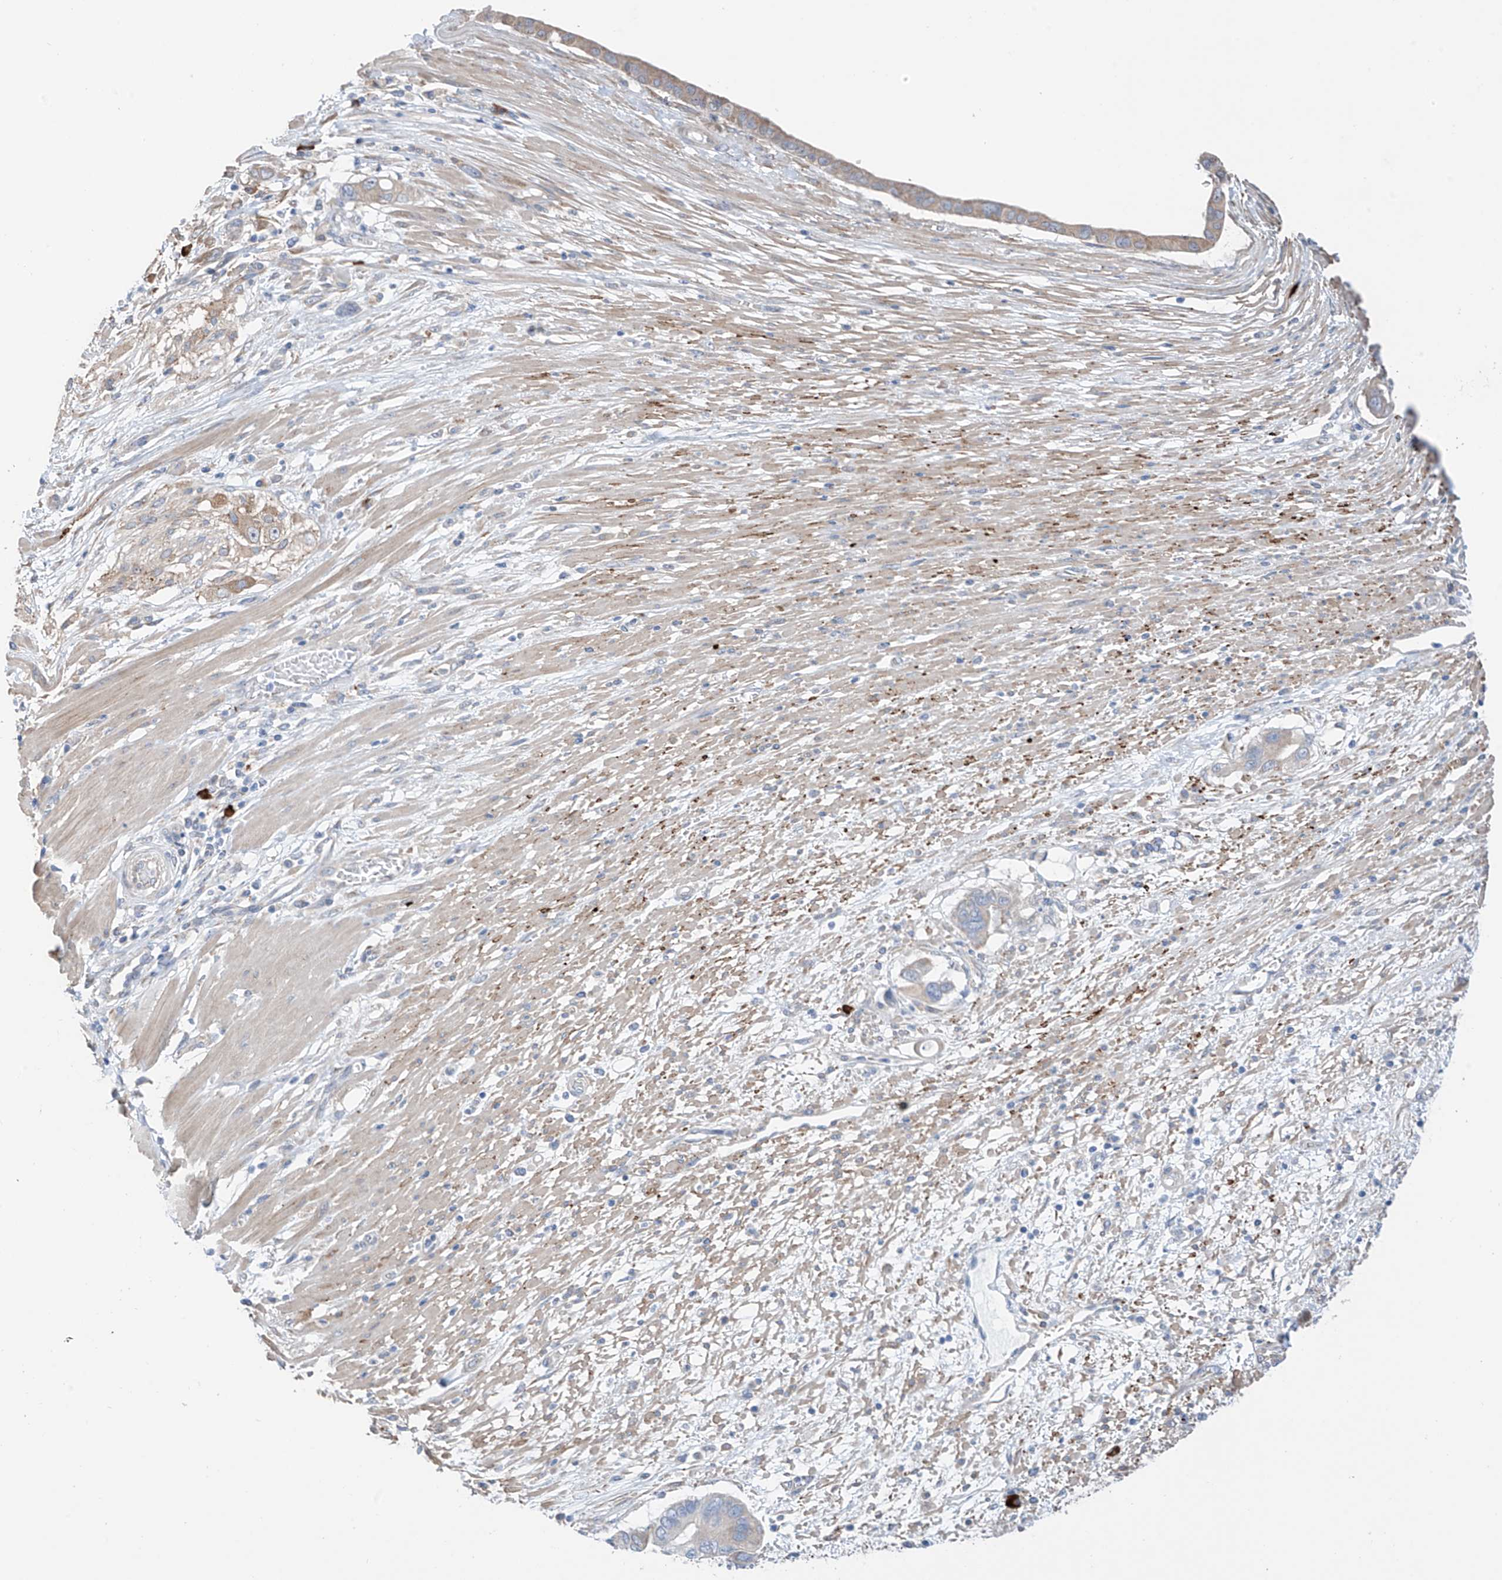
{"staining": {"intensity": "negative", "quantity": "none", "location": "none"}, "tissue": "pancreatic cancer", "cell_type": "Tumor cells", "image_type": "cancer", "snomed": [{"axis": "morphology", "description": "Adenocarcinoma, NOS"}, {"axis": "topography", "description": "Pancreas"}], "caption": "IHC photomicrograph of pancreatic adenocarcinoma stained for a protein (brown), which shows no expression in tumor cells.", "gene": "REC8", "patient": {"sex": "male", "age": 68}}